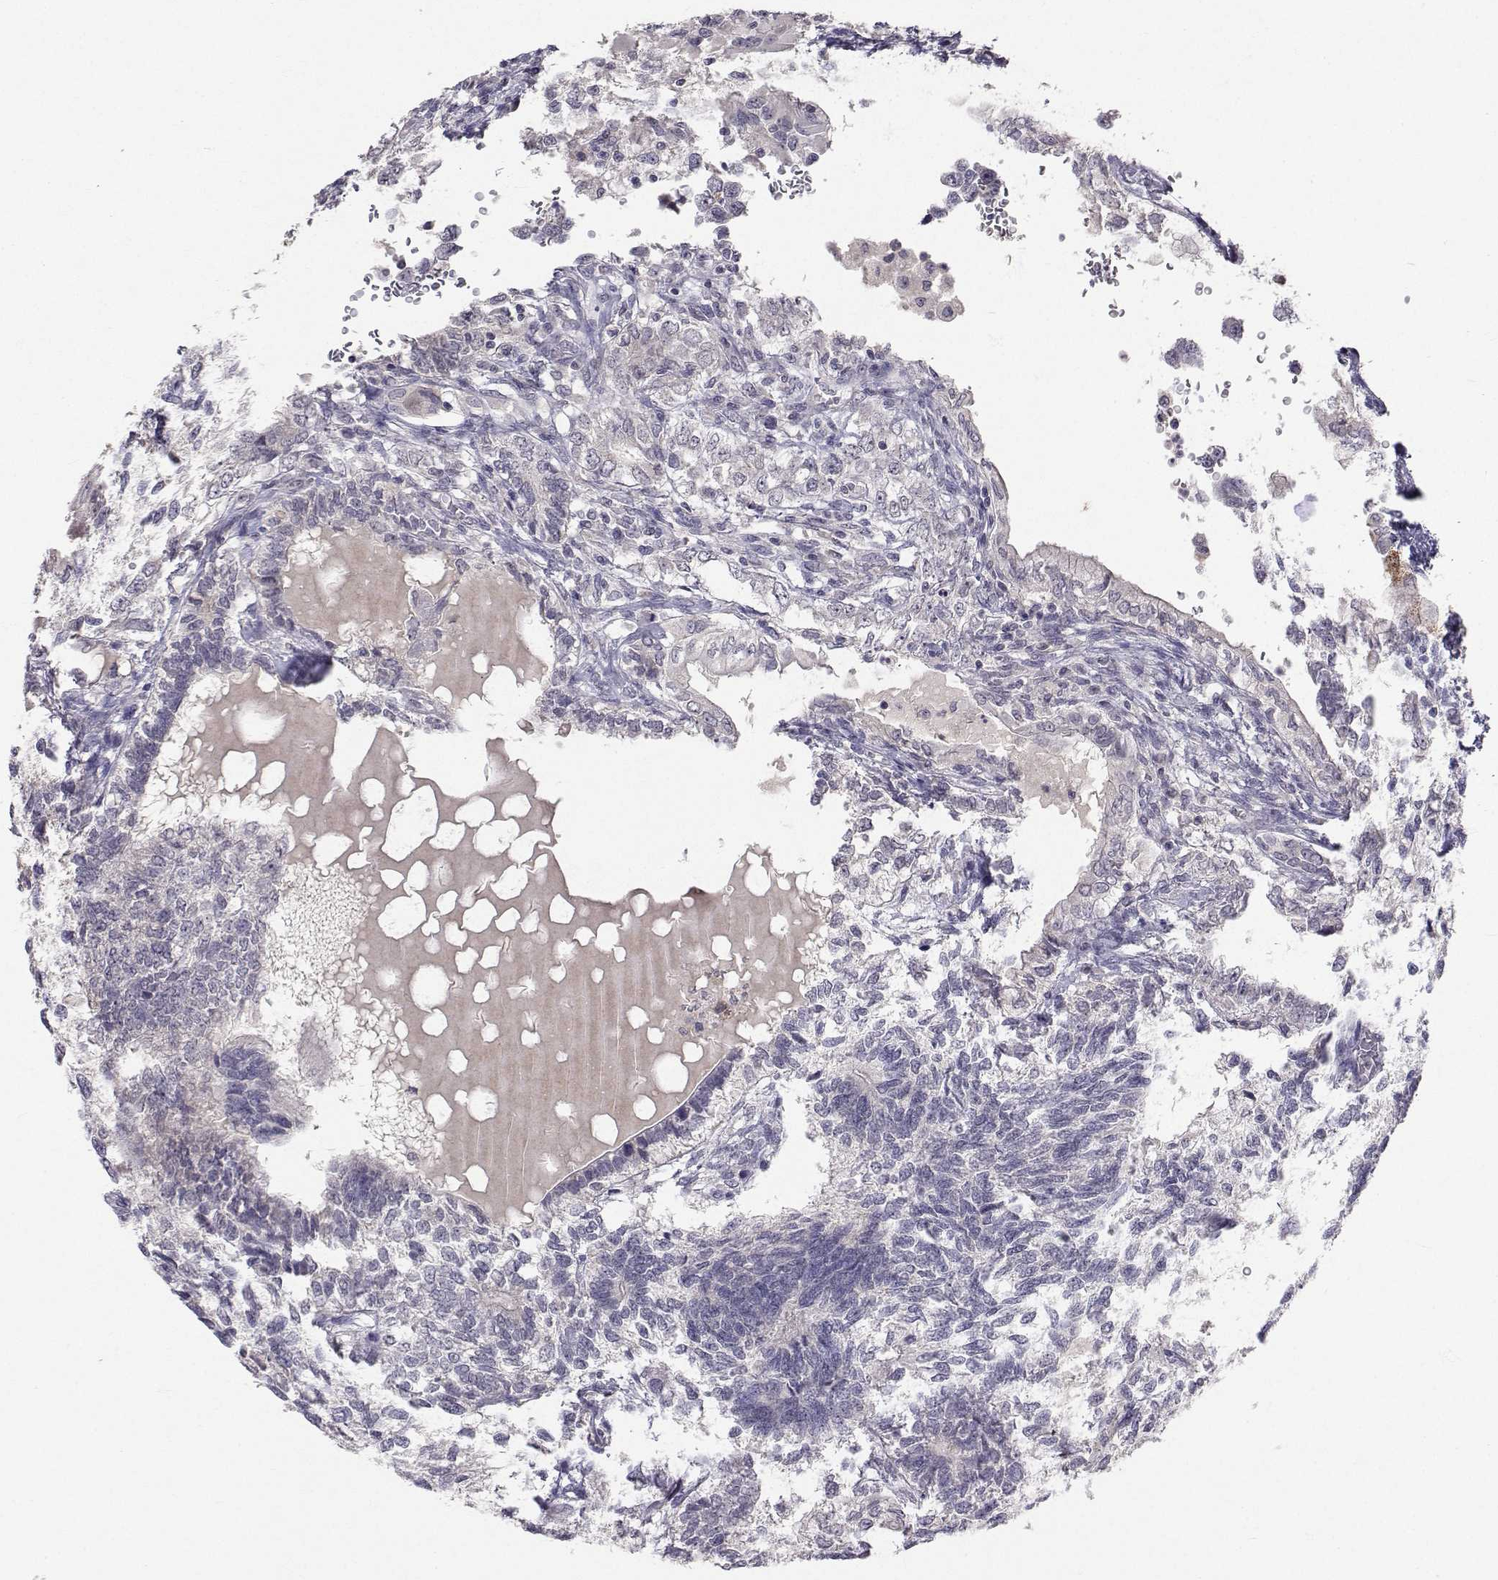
{"staining": {"intensity": "negative", "quantity": "none", "location": "none"}, "tissue": "testis cancer", "cell_type": "Tumor cells", "image_type": "cancer", "snomed": [{"axis": "morphology", "description": "Seminoma, NOS"}, {"axis": "morphology", "description": "Carcinoma, Embryonal, NOS"}, {"axis": "topography", "description": "Testis"}], "caption": "Testis embryonal carcinoma was stained to show a protein in brown. There is no significant positivity in tumor cells.", "gene": "SLC6A3", "patient": {"sex": "male", "age": 41}}